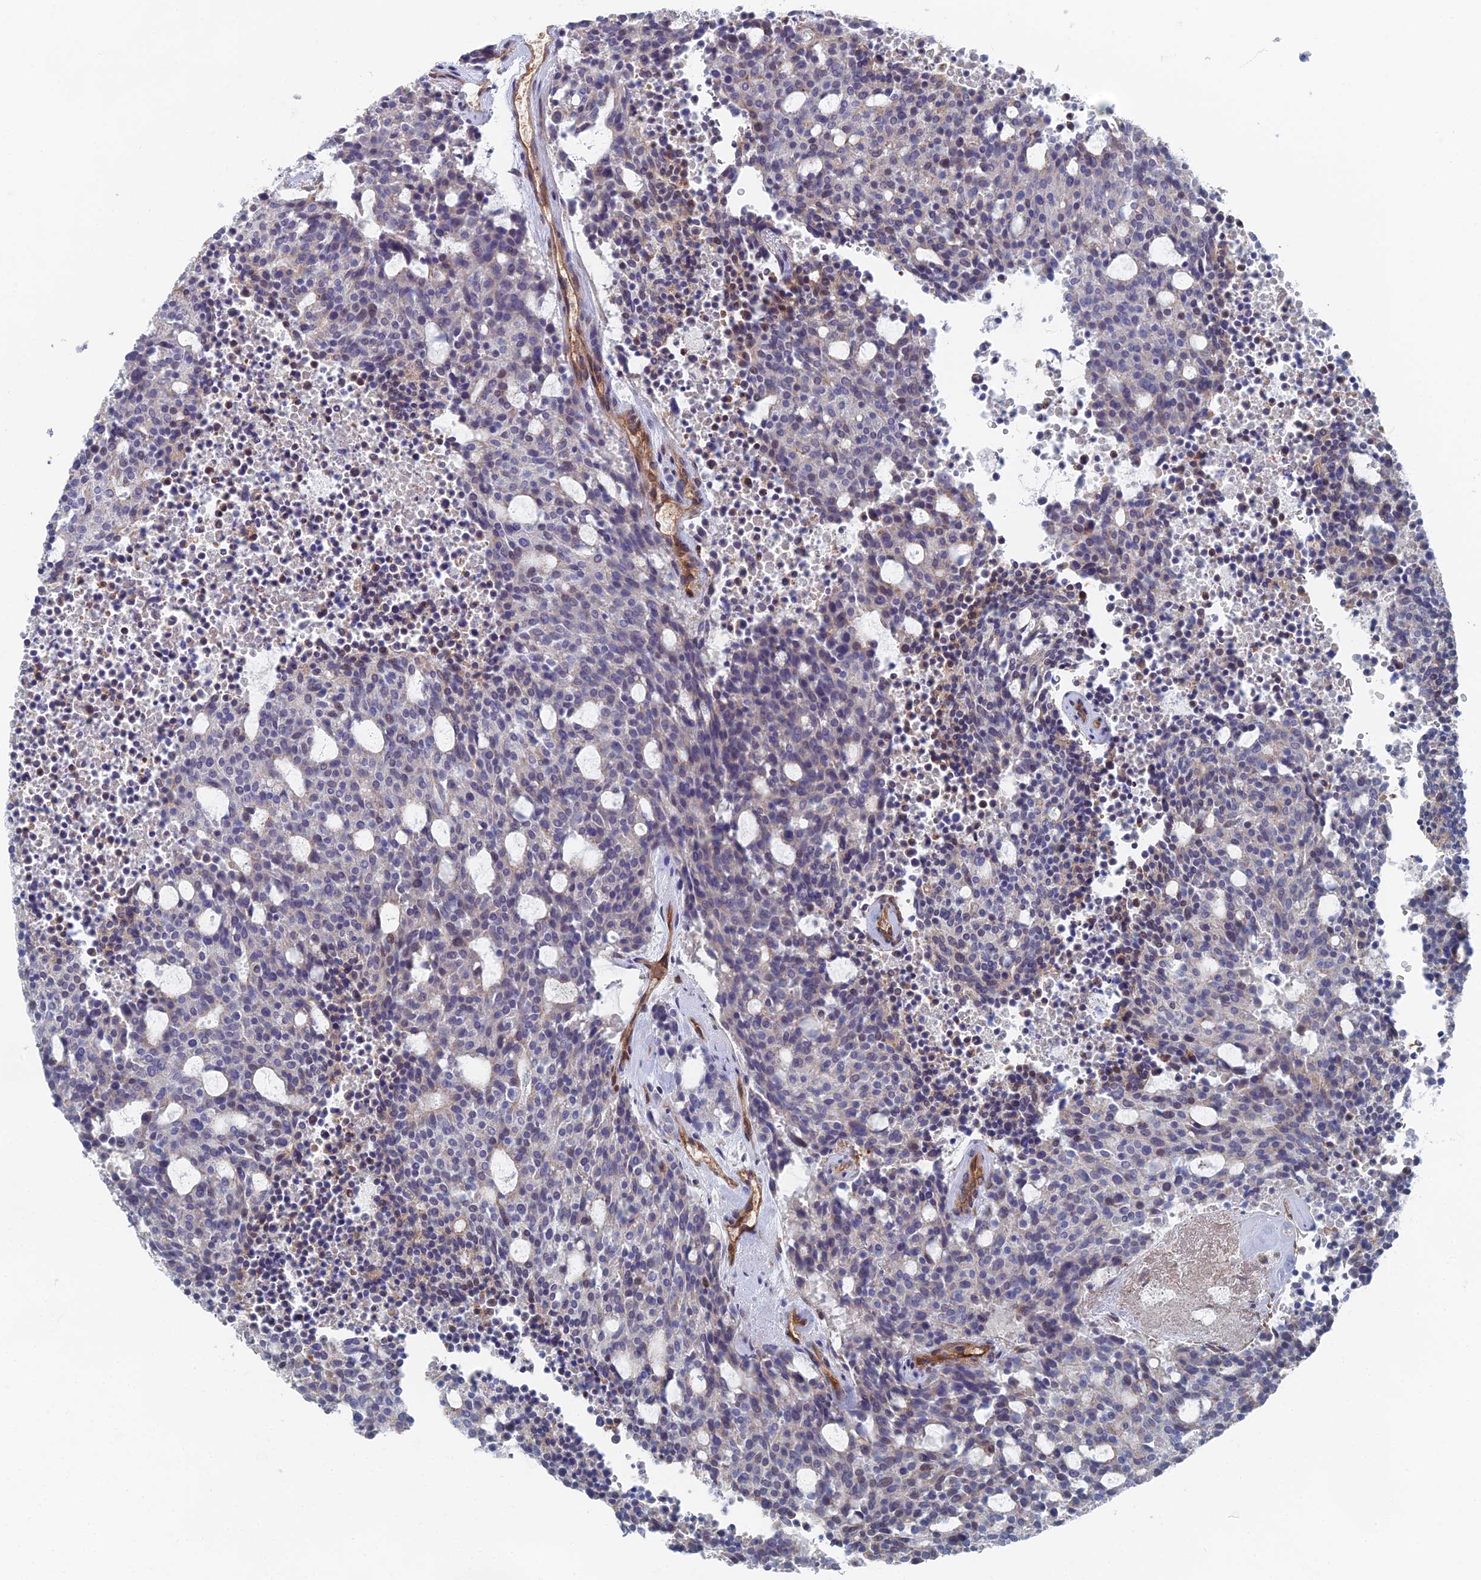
{"staining": {"intensity": "weak", "quantity": "<25%", "location": "cytoplasmic/membranous,nuclear"}, "tissue": "carcinoid", "cell_type": "Tumor cells", "image_type": "cancer", "snomed": [{"axis": "morphology", "description": "Carcinoid, malignant, NOS"}, {"axis": "topography", "description": "Pancreas"}], "caption": "Tumor cells are negative for brown protein staining in carcinoid.", "gene": "ARAP3", "patient": {"sex": "female", "age": 54}}